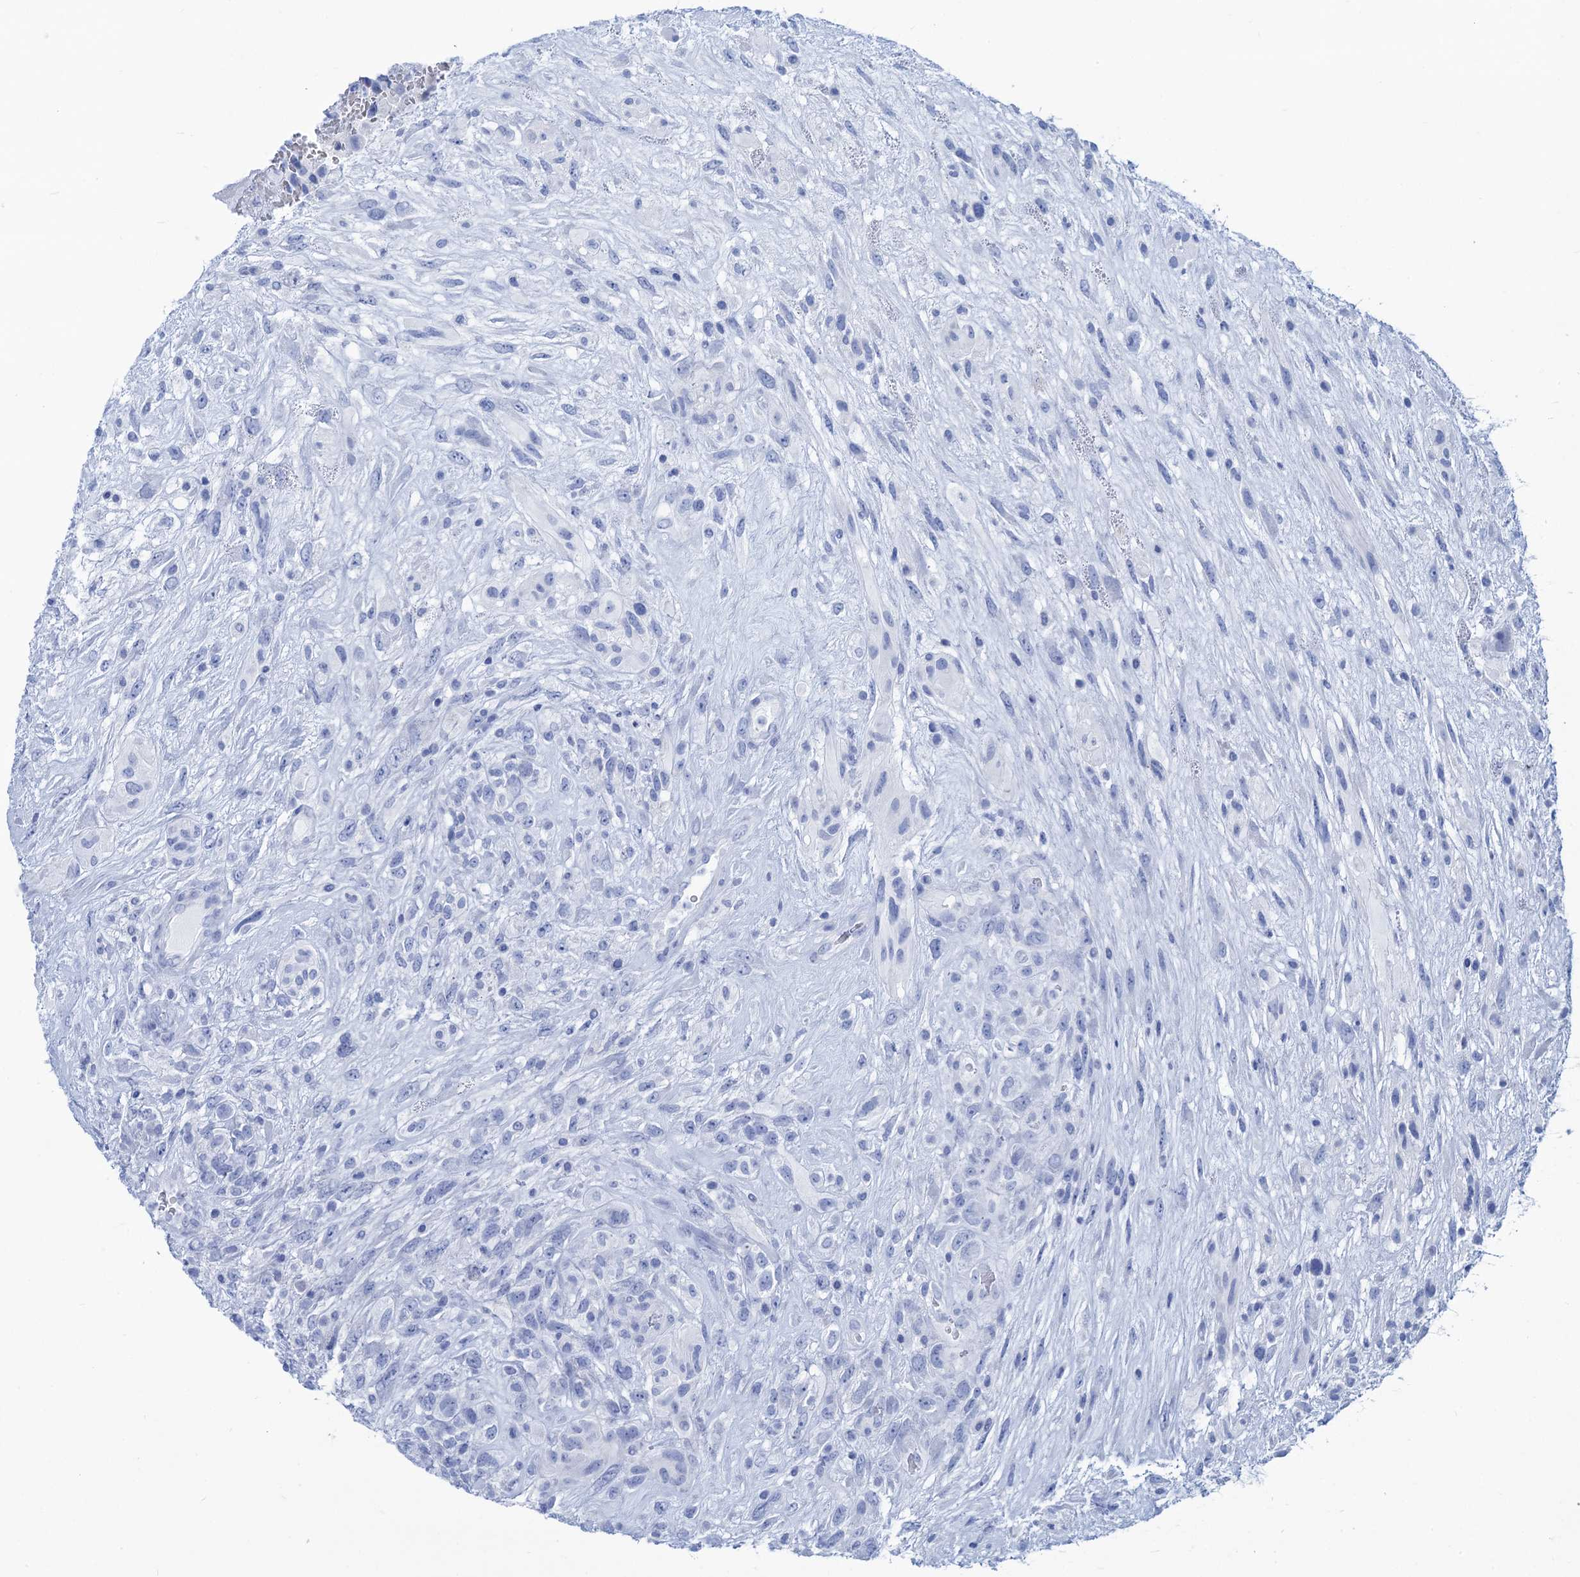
{"staining": {"intensity": "negative", "quantity": "none", "location": "none"}, "tissue": "glioma", "cell_type": "Tumor cells", "image_type": "cancer", "snomed": [{"axis": "morphology", "description": "Glioma, malignant, High grade"}, {"axis": "topography", "description": "Brain"}], "caption": "Immunohistochemistry photomicrograph of neoplastic tissue: malignant high-grade glioma stained with DAB shows no significant protein staining in tumor cells.", "gene": "CABYR", "patient": {"sex": "male", "age": 61}}